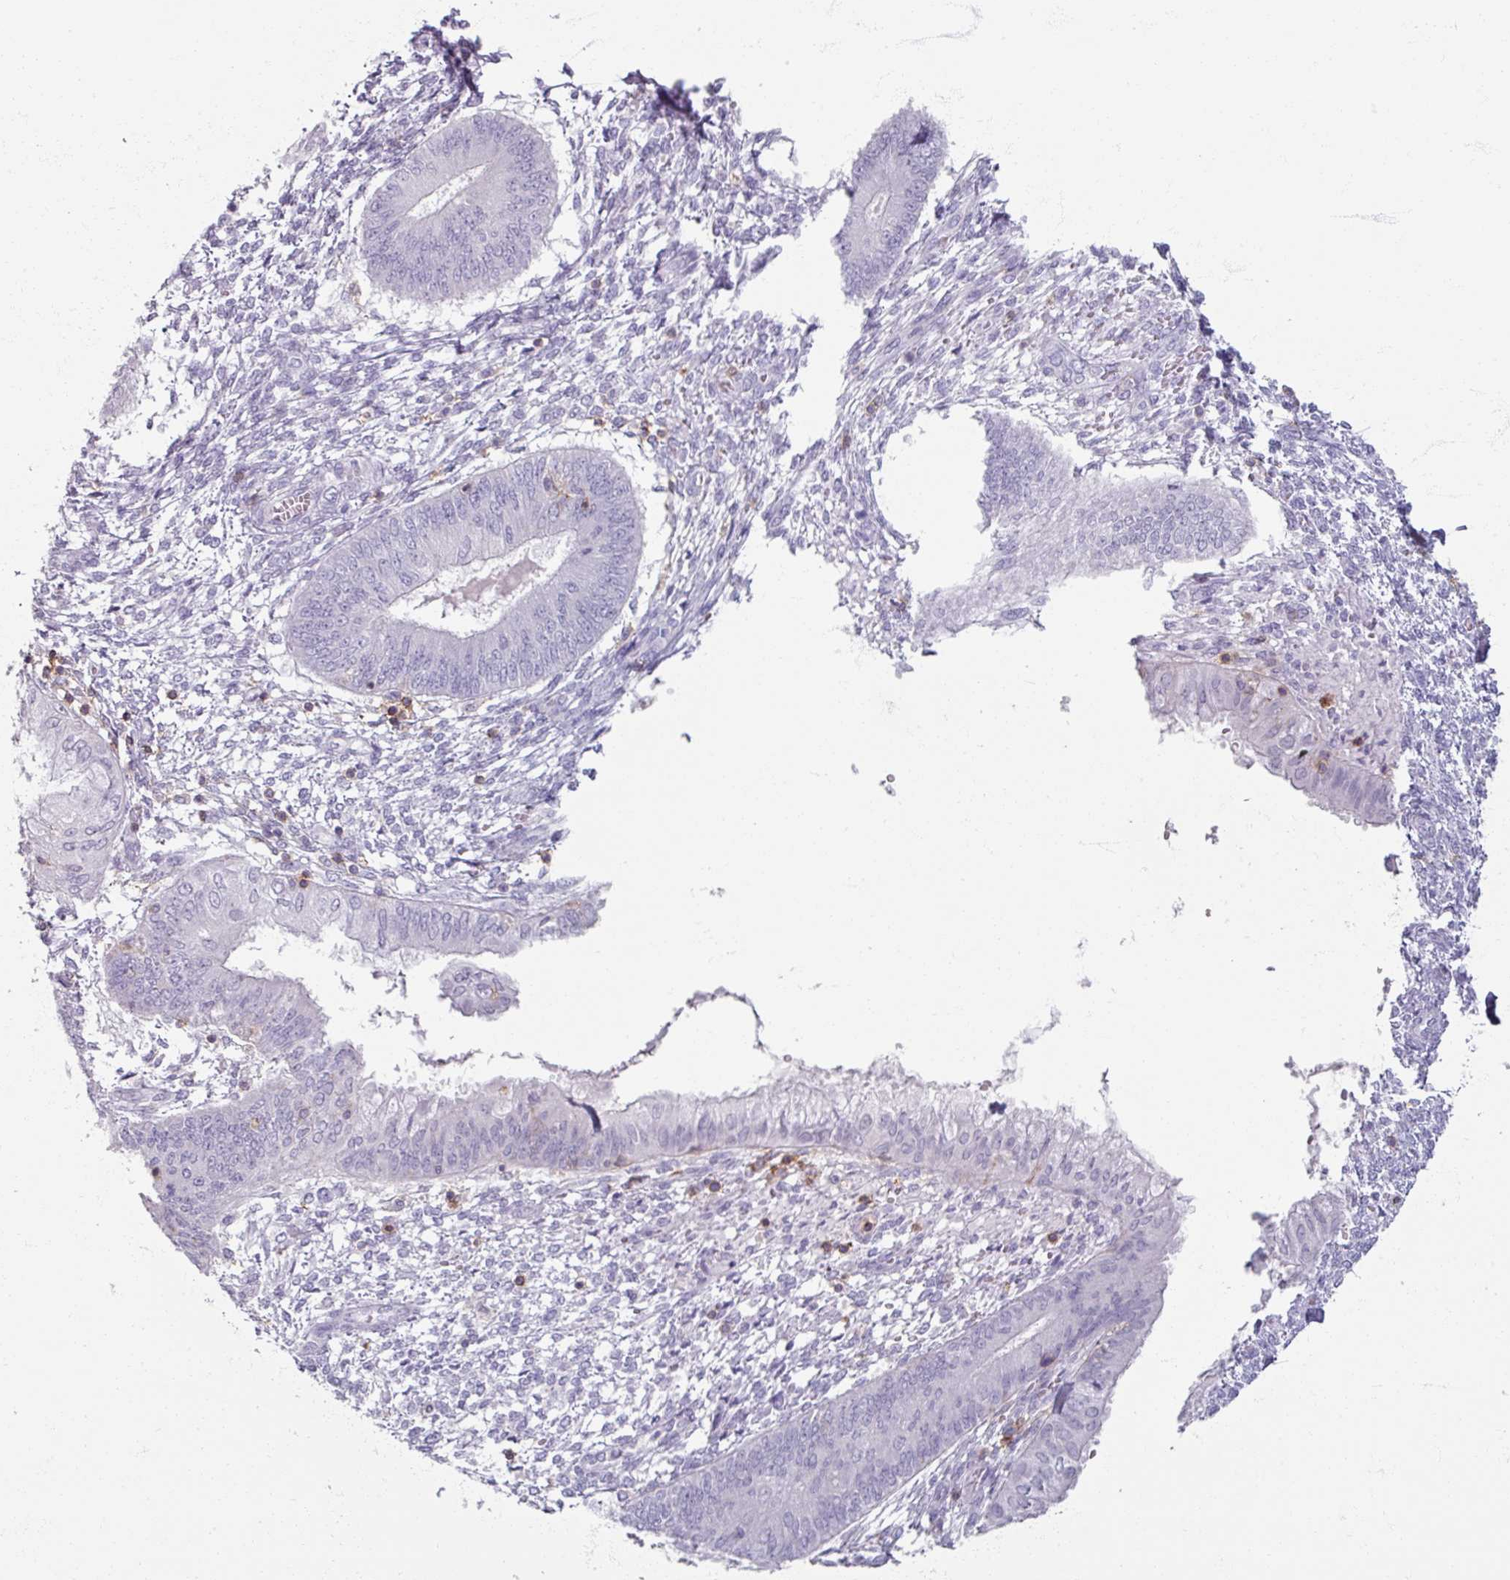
{"staining": {"intensity": "negative", "quantity": "none", "location": "none"}, "tissue": "endometrium", "cell_type": "Cells in endometrial stroma", "image_type": "normal", "snomed": [{"axis": "morphology", "description": "Normal tissue, NOS"}, {"axis": "topography", "description": "Endometrium"}], "caption": "IHC image of normal endometrium: human endometrium stained with DAB (3,3'-diaminobenzidine) reveals no significant protein expression in cells in endometrial stroma.", "gene": "PTPRC", "patient": {"sex": "female", "age": 49}}